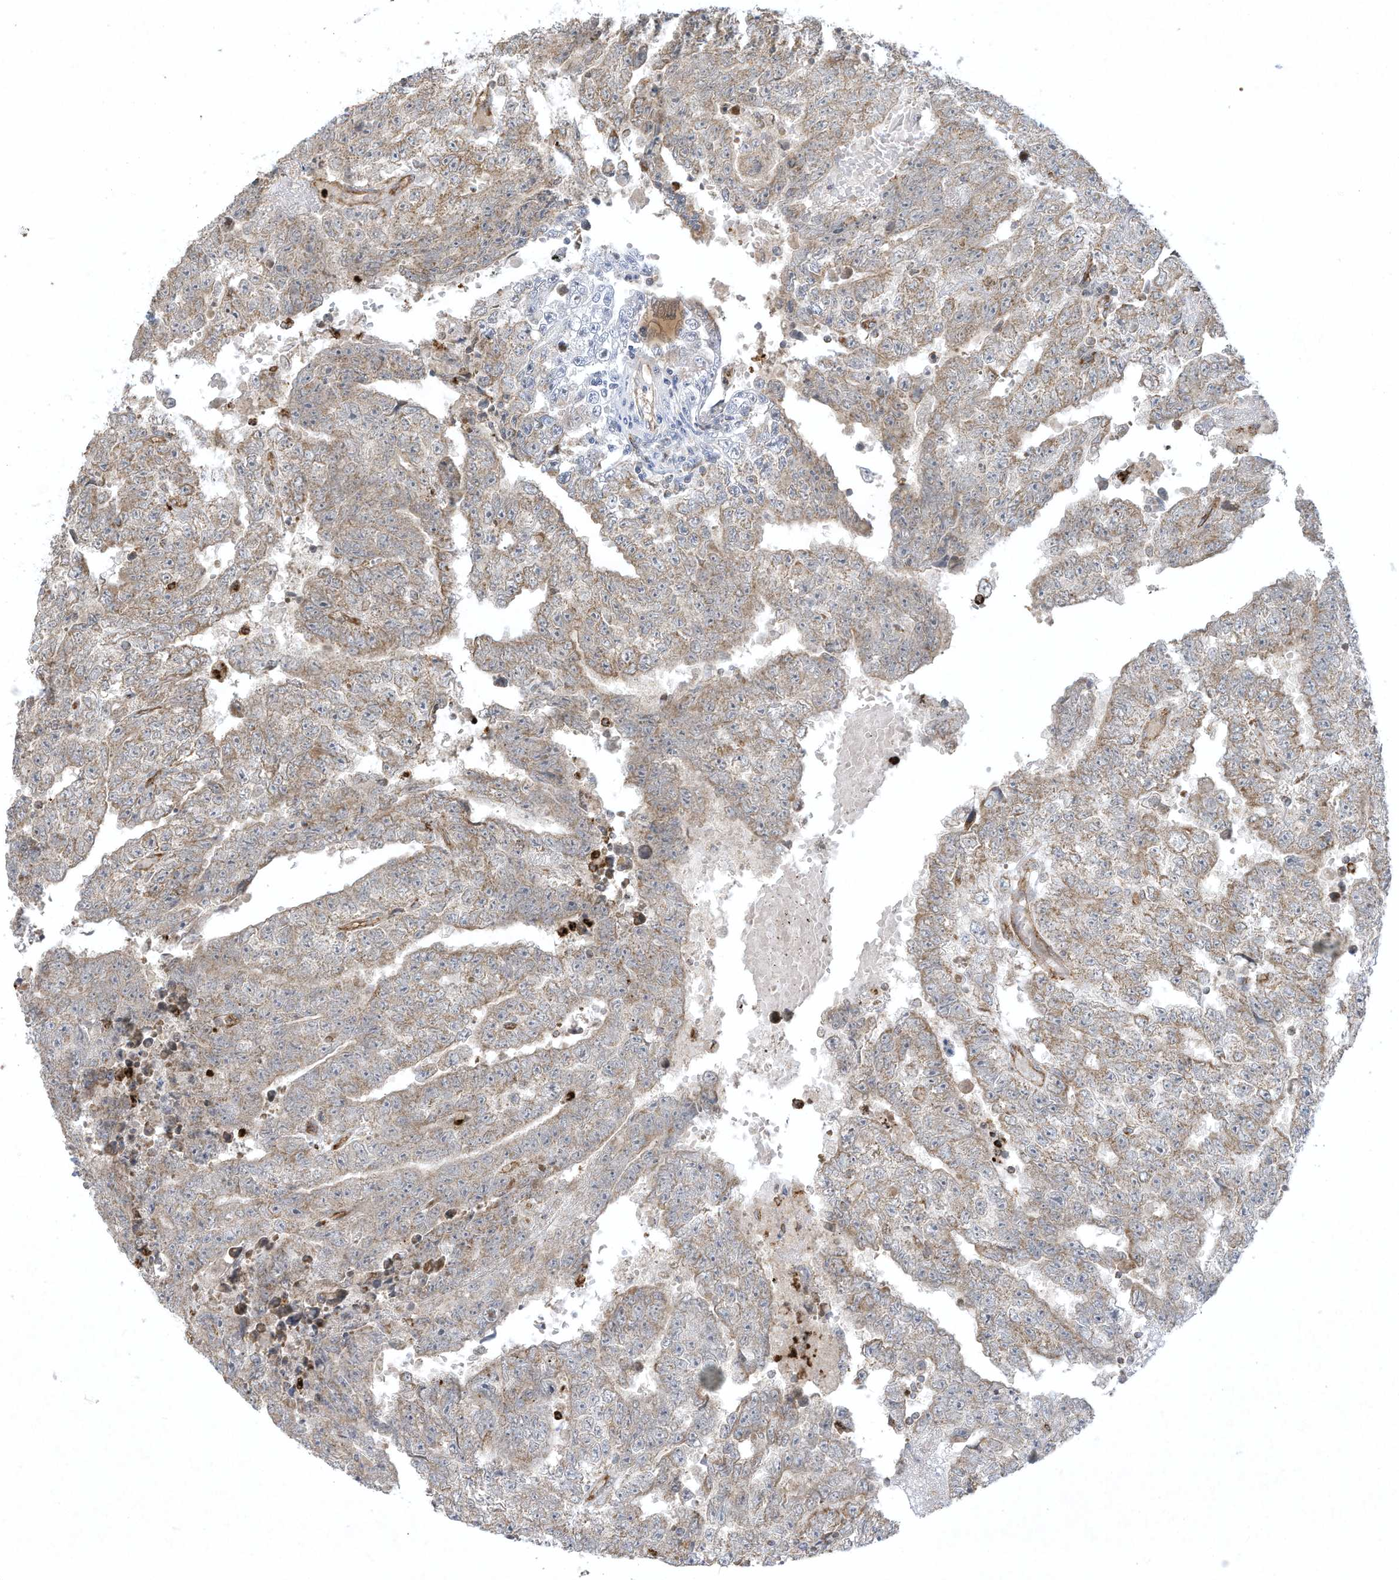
{"staining": {"intensity": "weak", "quantity": ">75%", "location": "cytoplasmic/membranous"}, "tissue": "testis cancer", "cell_type": "Tumor cells", "image_type": "cancer", "snomed": [{"axis": "morphology", "description": "Carcinoma, Embryonal, NOS"}, {"axis": "topography", "description": "Testis"}], "caption": "A histopathology image showing weak cytoplasmic/membranous staining in approximately >75% of tumor cells in testis embryonal carcinoma, as visualized by brown immunohistochemical staining.", "gene": "CHRNA4", "patient": {"sex": "male", "age": 25}}